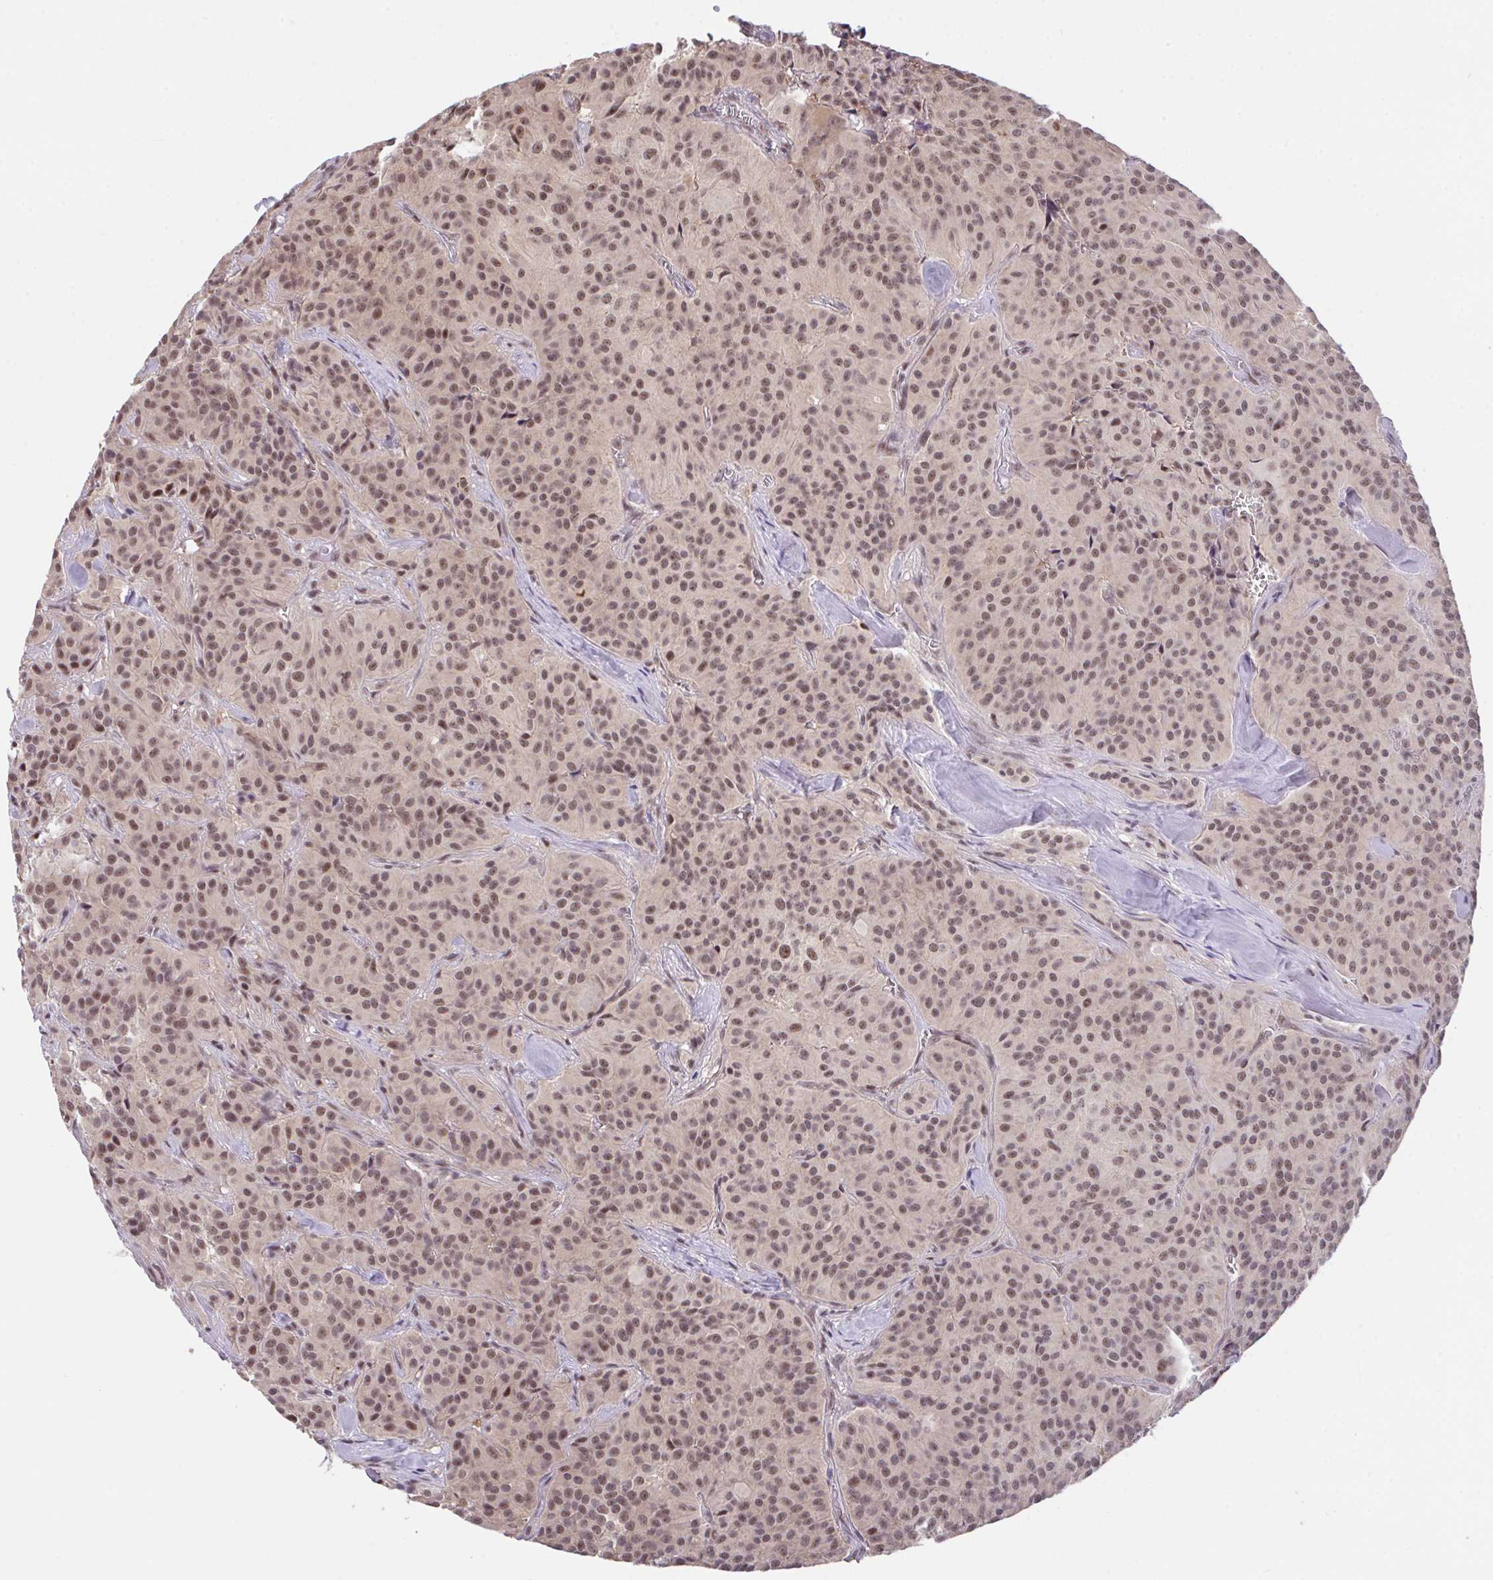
{"staining": {"intensity": "moderate", "quantity": ">75%", "location": "nuclear"}, "tissue": "glioma", "cell_type": "Tumor cells", "image_type": "cancer", "snomed": [{"axis": "morphology", "description": "Glioma, malignant, Low grade"}, {"axis": "topography", "description": "Brain"}], "caption": "Protein positivity by immunohistochemistry reveals moderate nuclear positivity in approximately >75% of tumor cells in malignant glioma (low-grade).", "gene": "OR6K3", "patient": {"sex": "male", "age": 42}}